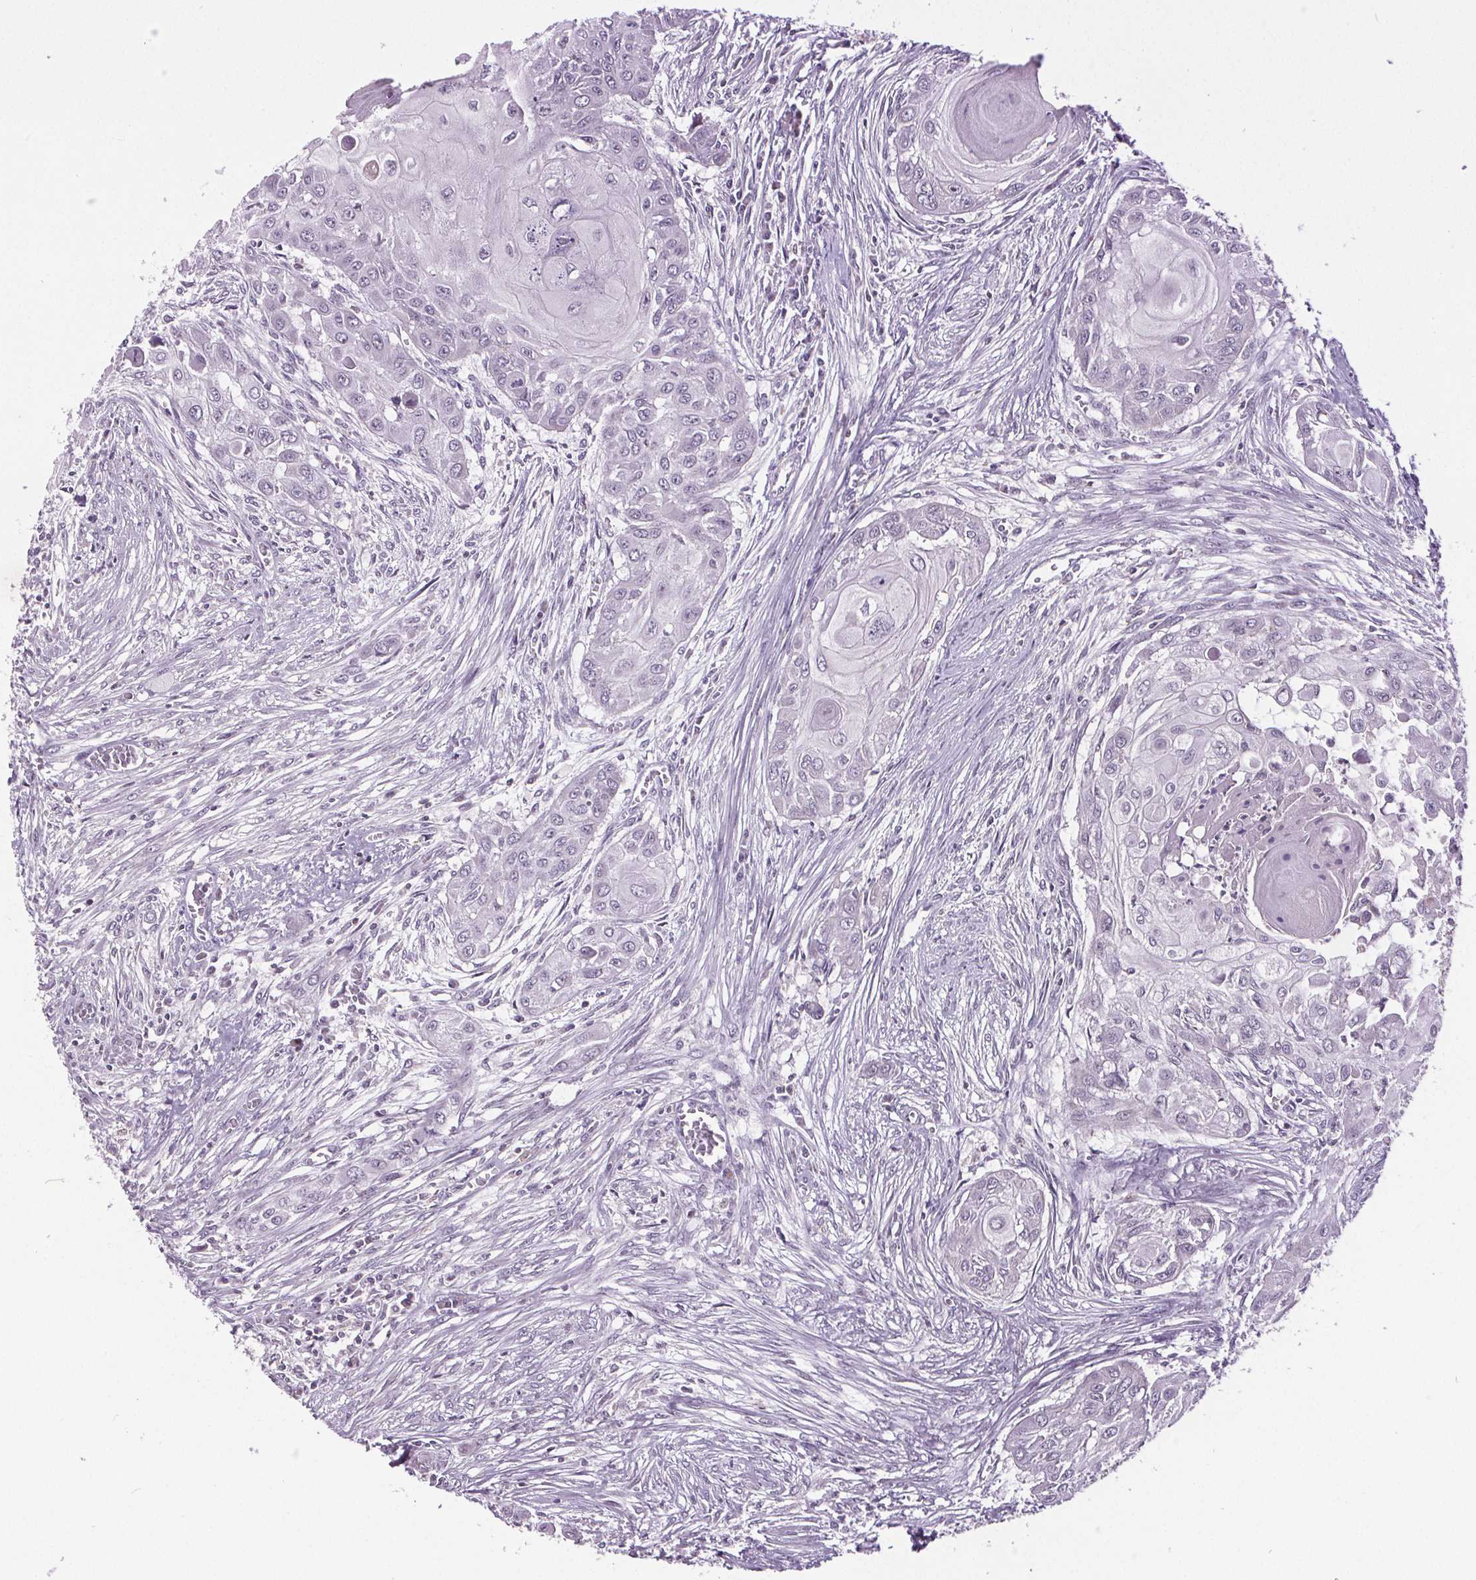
{"staining": {"intensity": "negative", "quantity": "none", "location": "none"}, "tissue": "head and neck cancer", "cell_type": "Tumor cells", "image_type": "cancer", "snomed": [{"axis": "morphology", "description": "Squamous cell carcinoma, NOS"}, {"axis": "topography", "description": "Oral tissue"}, {"axis": "topography", "description": "Head-Neck"}], "caption": "Immunohistochemistry (IHC) histopathology image of human head and neck squamous cell carcinoma stained for a protein (brown), which reveals no positivity in tumor cells.", "gene": "SNRNP35", "patient": {"sex": "male", "age": 71}}